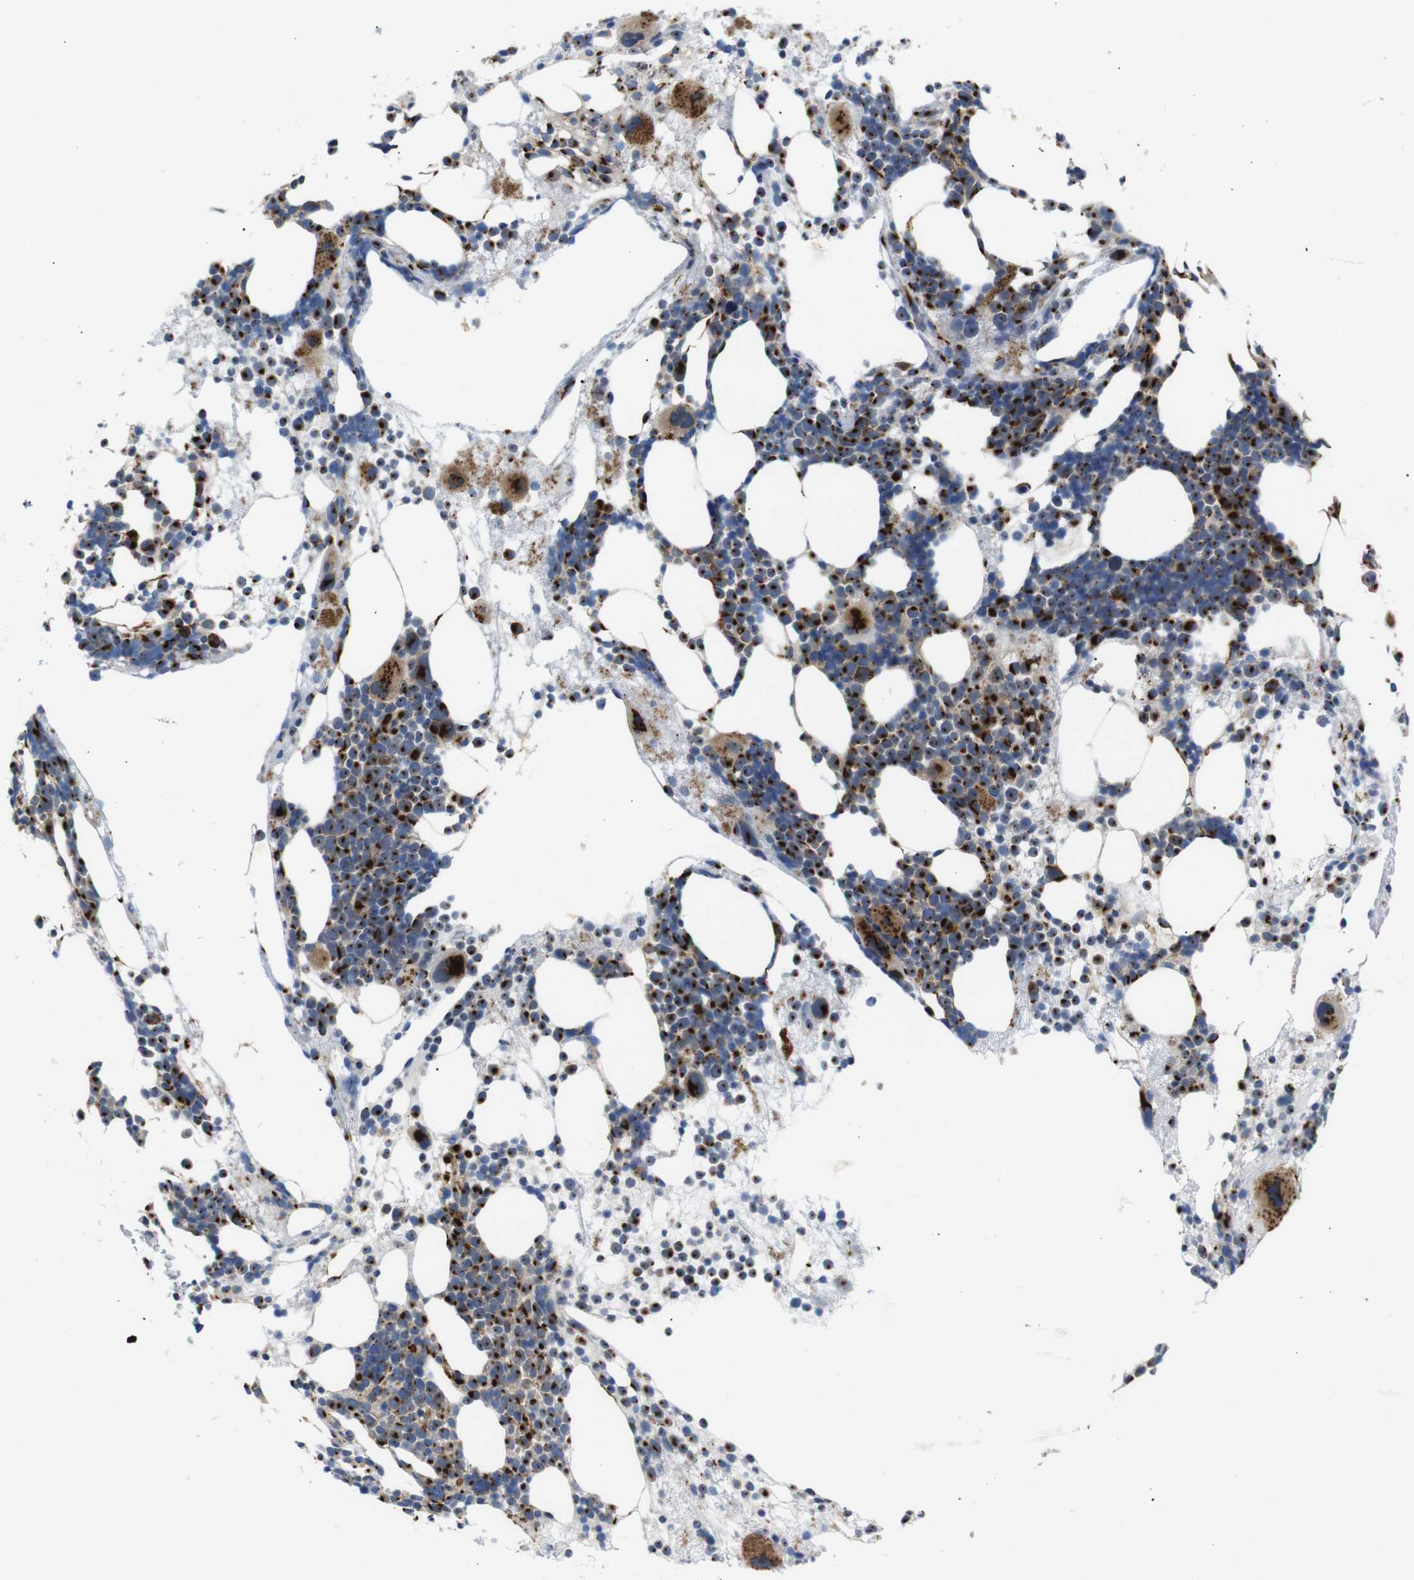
{"staining": {"intensity": "strong", "quantity": ">75%", "location": "cytoplasmic/membranous"}, "tissue": "bone marrow", "cell_type": "Hematopoietic cells", "image_type": "normal", "snomed": [{"axis": "morphology", "description": "Normal tissue, NOS"}, {"axis": "morphology", "description": "Inflammation, NOS"}, {"axis": "topography", "description": "Bone marrow"}], "caption": "Protein expression by immunohistochemistry shows strong cytoplasmic/membranous expression in about >75% of hematopoietic cells in normal bone marrow.", "gene": "TGOLN2", "patient": {"sex": "female", "age": 76}}